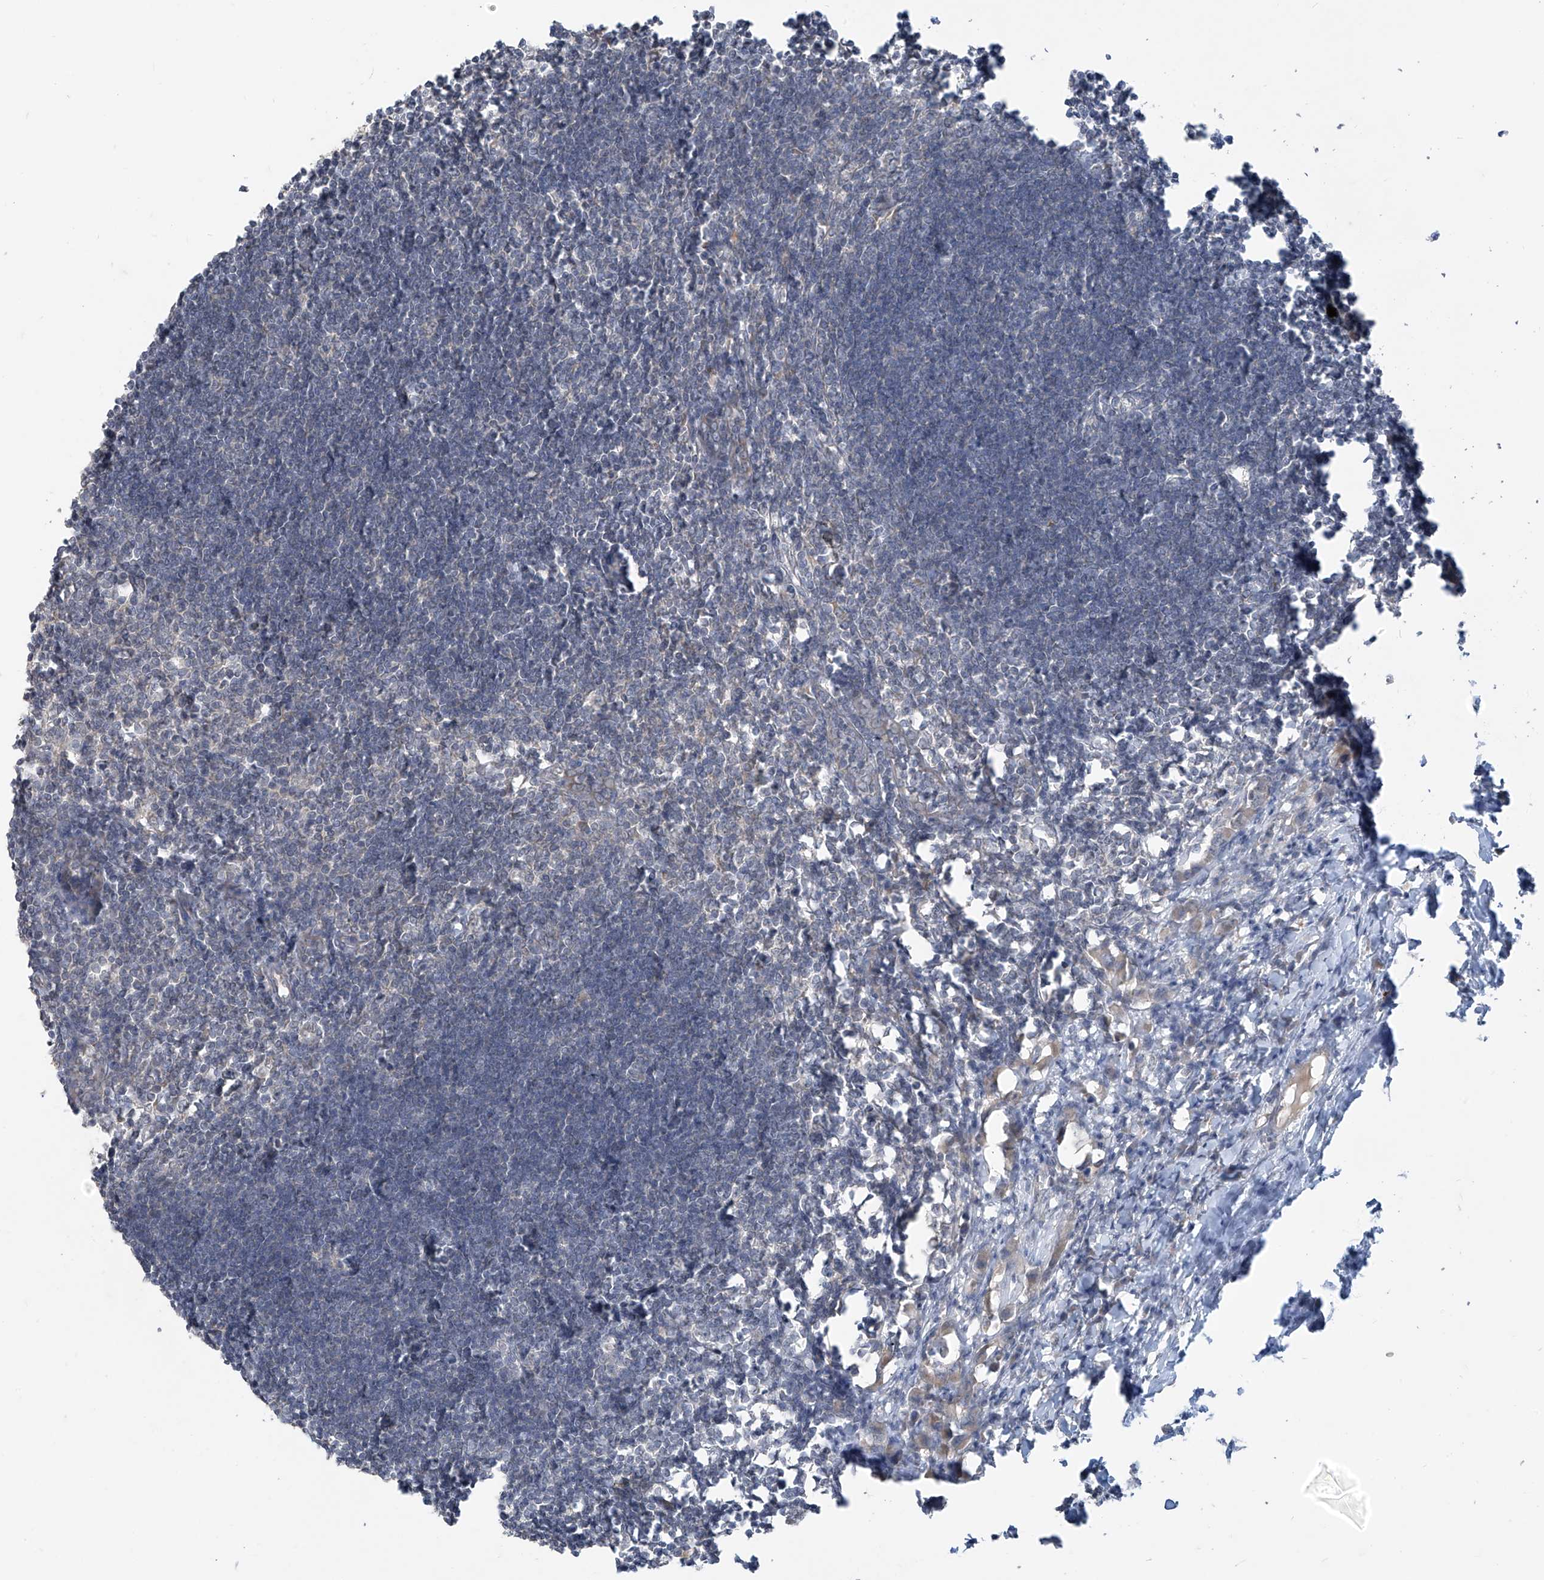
{"staining": {"intensity": "negative", "quantity": "none", "location": "none"}, "tissue": "lymph node", "cell_type": "Germinal center cells", "image_type": "normal", "snomed": [{"axis": "morphology", "description": "Normal tissue, NOS"}, {"axis": "morphology", "description": "Malignant melanoma, Metastatic site"}, {"axis": "topography", "description": "Lymph node"}], "caption": "The image shows no staining of germinal center cells in normal lymph node. (DAB (3,3'-diaminobenzidine) immunohistochemistry (IHC) visualized using brightfield microscopy, high magnification).", "gene": "DGKQ", "patient": {"sex": "male", "age": 41}}